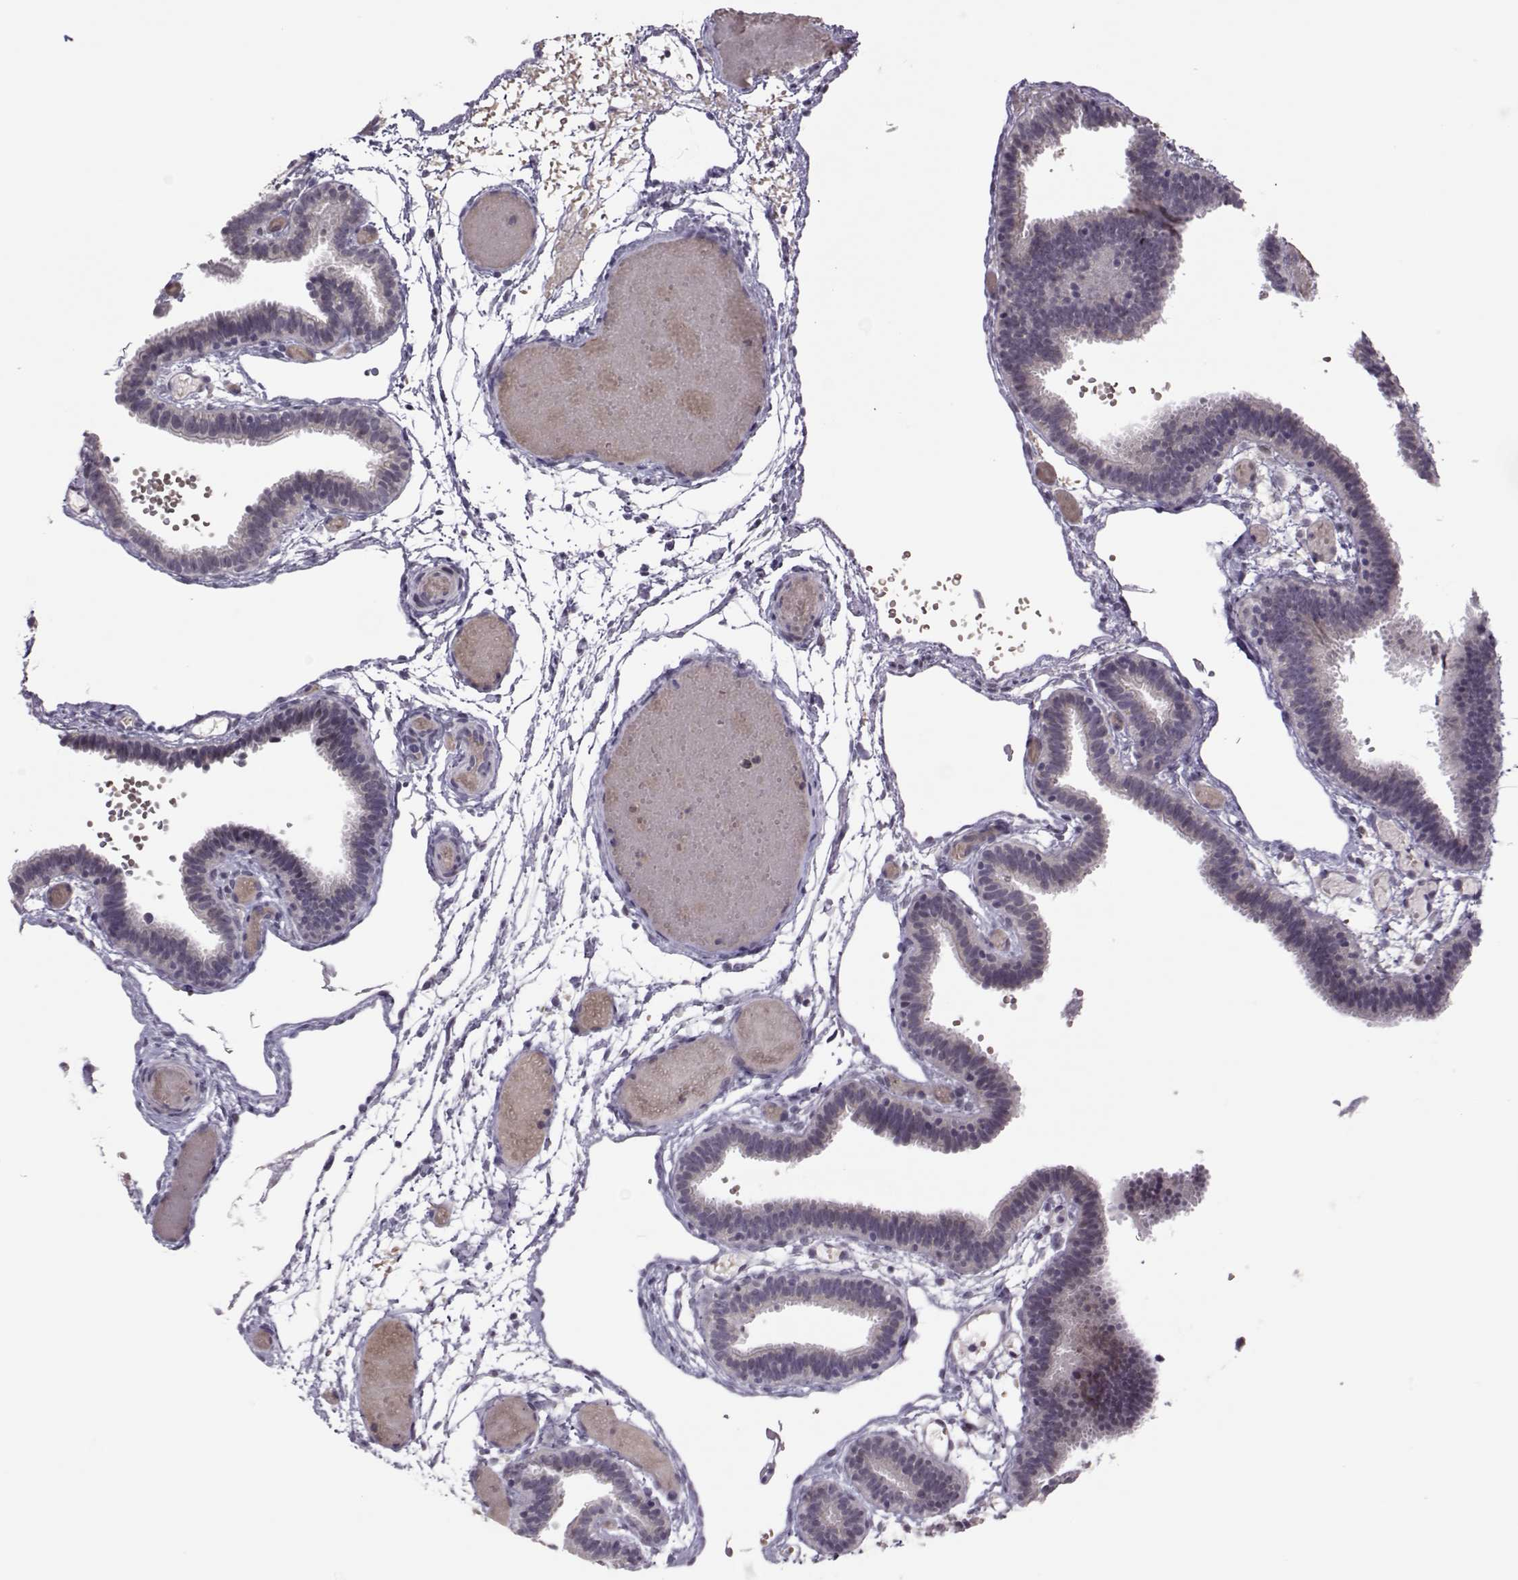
{"staining": {"intensity": "negative", "quantity": "none", "location": "none"}, "tissue": "fallopian tube", "cell_type": "Glandular cells", "image_type": "normal", "snomed": [{"axis": "morphology", "description": "Normal tissue, NOS"}, {"axis": "topography", "description": "Fallopian tube"}], "caption": "High magnification brightfield microscopy of benign fallopian tube stained with DAB (3,3'-diaminobenzidine) (brown) and counterstained with hematoxylin (blue): glandular cells show no significant positivity.", "gene": "LIN28A", "patient": {"sex": "female", "age": 37}}